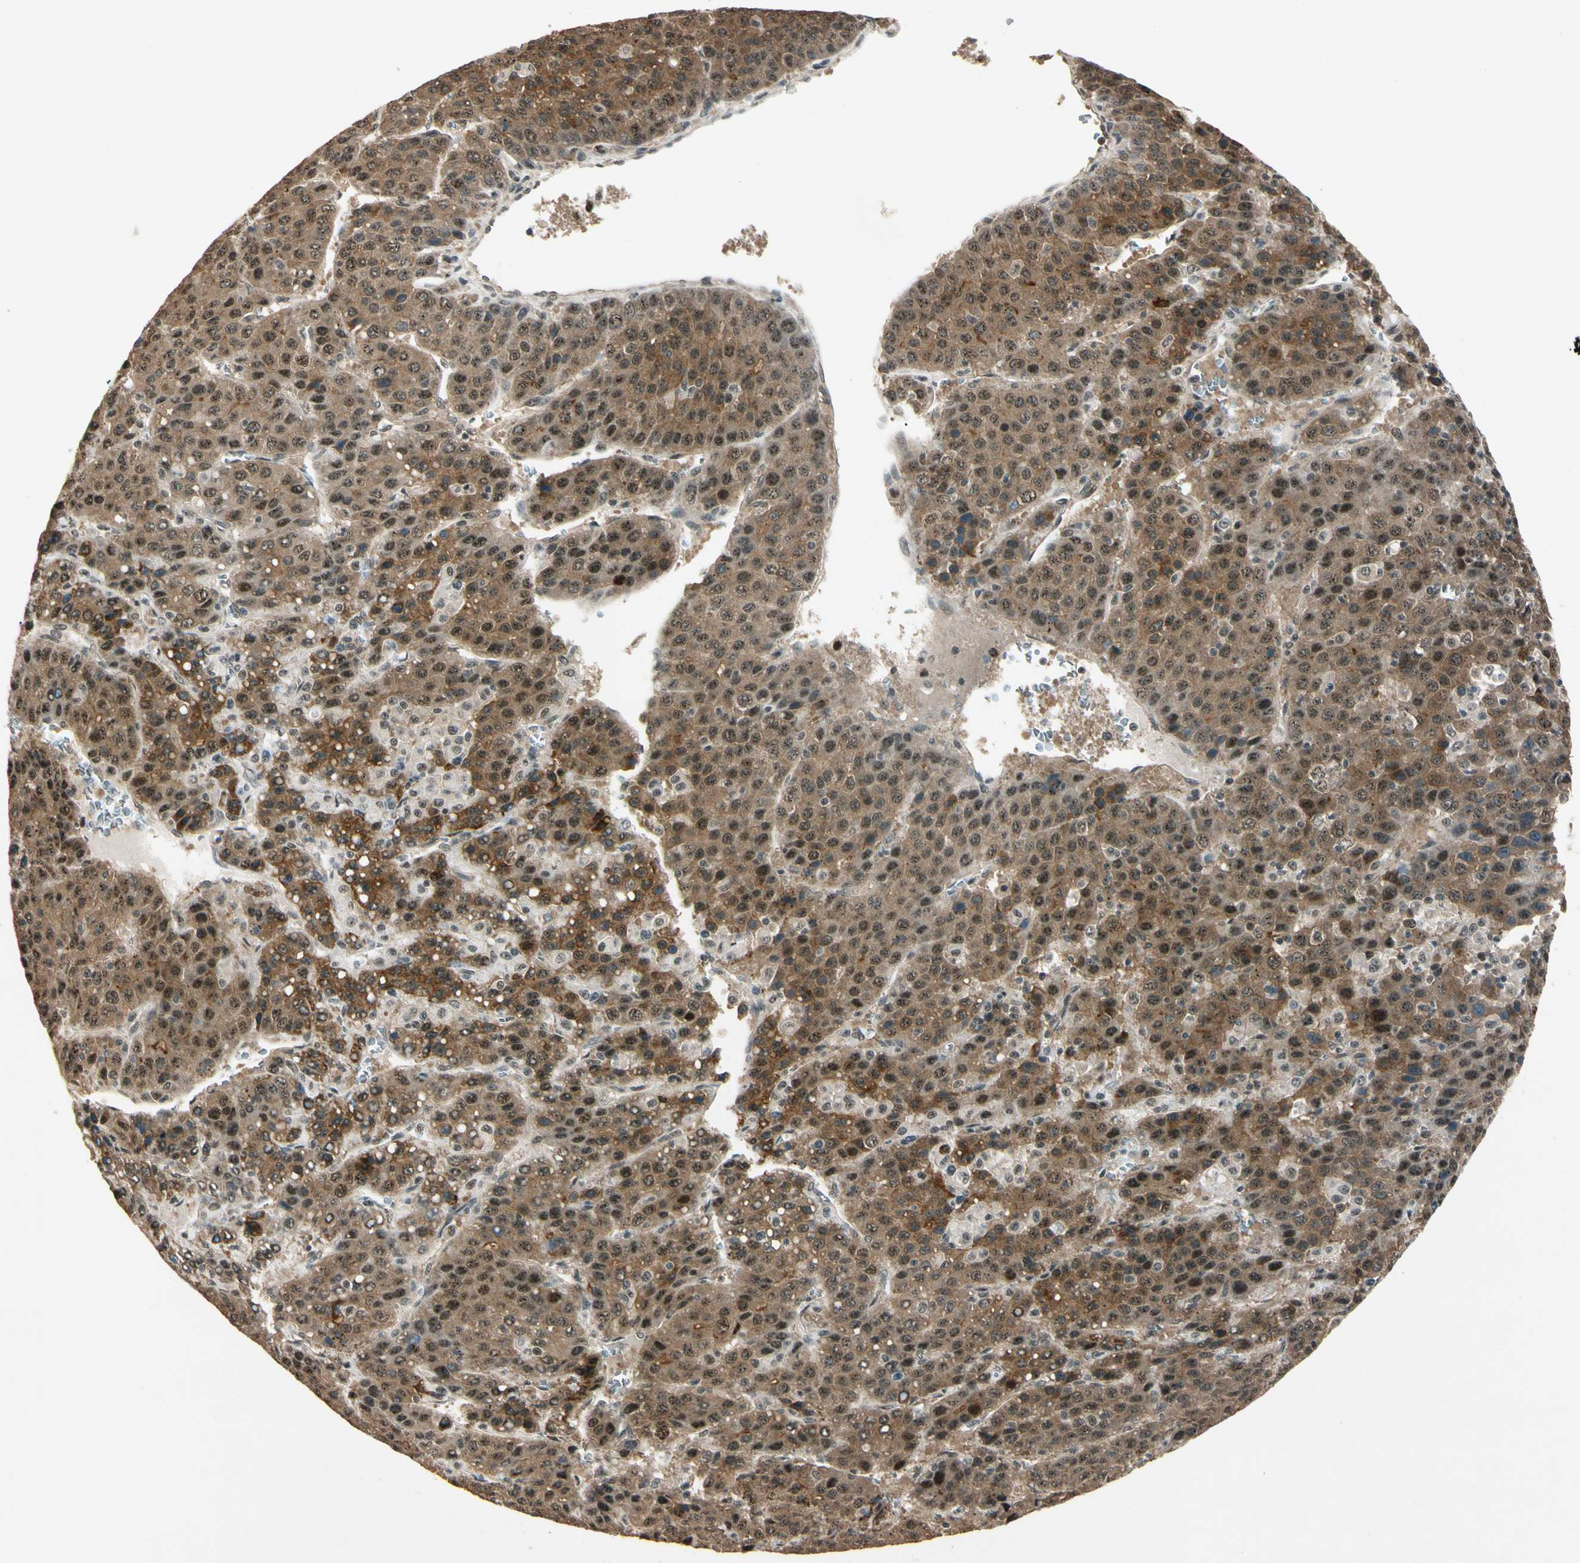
{"staining": {"intensity": "moderate", "quantity": ">75%", "location": "cytoplasmic/membranous,nuclear"}, "tissue": "liver cancer", "cell_type": "Tumor cells", "image_type": "cancer", "snomed": [{"axis": "morphology", "description": "Carcinoma, Hepatocellular, NOS"}, {"axis": "topography", "description": "Liver"}], "caption": "Immunohistochemistry staining of liver cancer, which exhibits medium levels of moderate cytoplasmic/membranous and nuclear staining in about >75% of tumor cells indicating moderate cytoplasmic/membranous and nuclear protein positivity. The staining was performed using DAB (brown) for protein detection and nuclei were counterstained in hematoxylin (blue).", "gene": "MCPH1", "patient": {"sex": "female", "age": 53}}